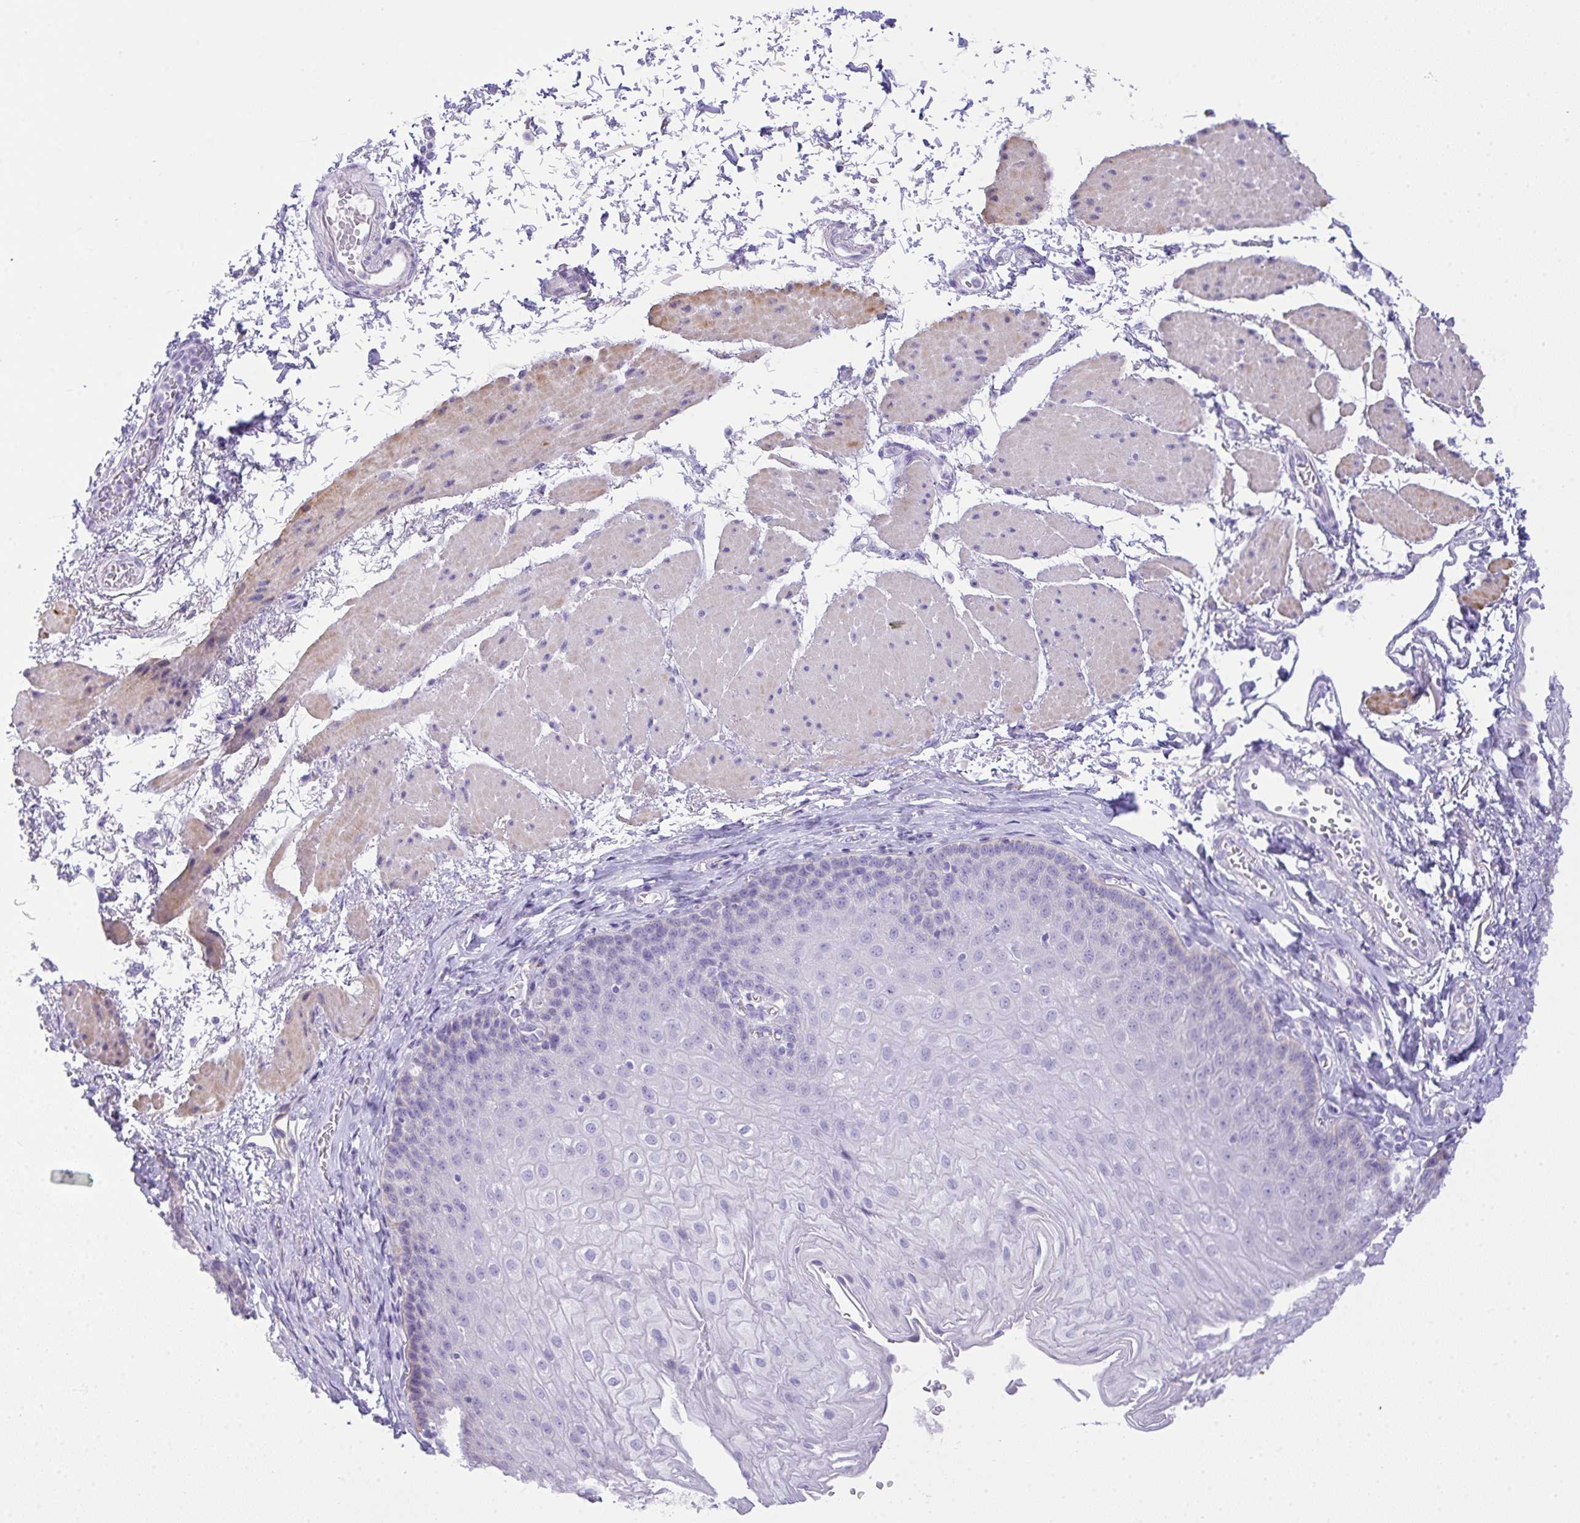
{"staining": {"intensity": "moderate", "quantity": "<25%", "location": "cytoplasmic/membranous"}, "tissue": "esophagus", "cell_type": "Squamous epithelial cells", "image_type": "normal", "snomed": [{"axis": "morphology", "description": "Normal tissue, NOS"}, {"axis": "topography", "description": "Esophagus"}], "caption": "This image shows IHC staining of normal esophagus, with low moderate cytoplasmic/membranous staining in approximately <25% of squamous epithelial cells.", "gene": "CHDH", "patient": {"sex": "female", "age": 81}}